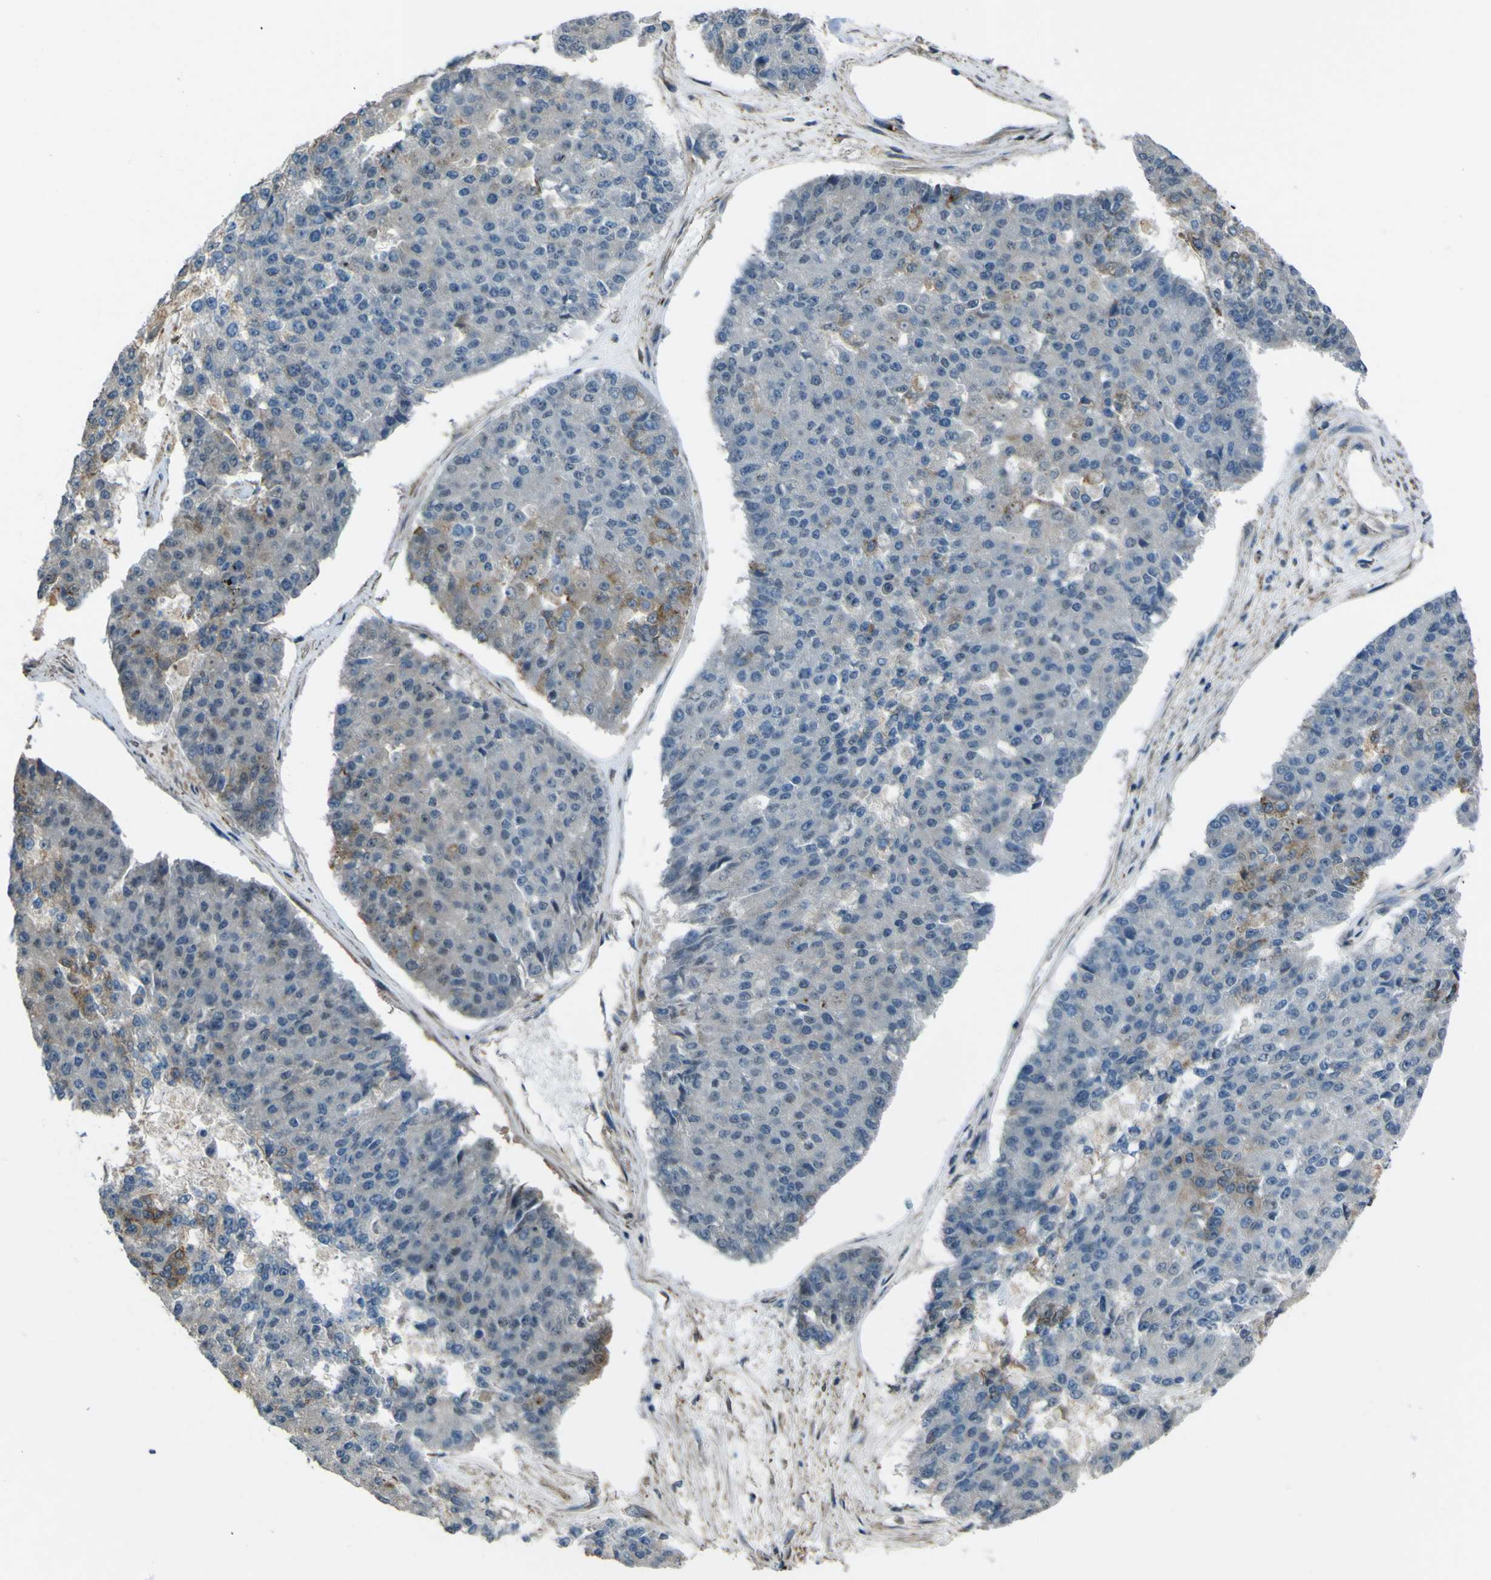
{"staining": {"intensity": "weak", "quantity": "25%-75%", "location": "cytoplasmic/membranous"}, "tissue": "pancreatic cancer", "cell_type": "Tumor cells", "image_type": "cancer", "snomed": [{"axis": "morphology", "description": "Adenocarcinoma, NOS"}, {"axis": "topography", "description": "Pancreas"}], "caption": "Weak cytoplasmic/membranous staining is identified in about 25%-75% of tumor cells in adenocarcinoma (pancreatic). Nuclei are stained in blue.", "gene": "NAALADL2", "patient": {"sex": "male", "age": 50}}